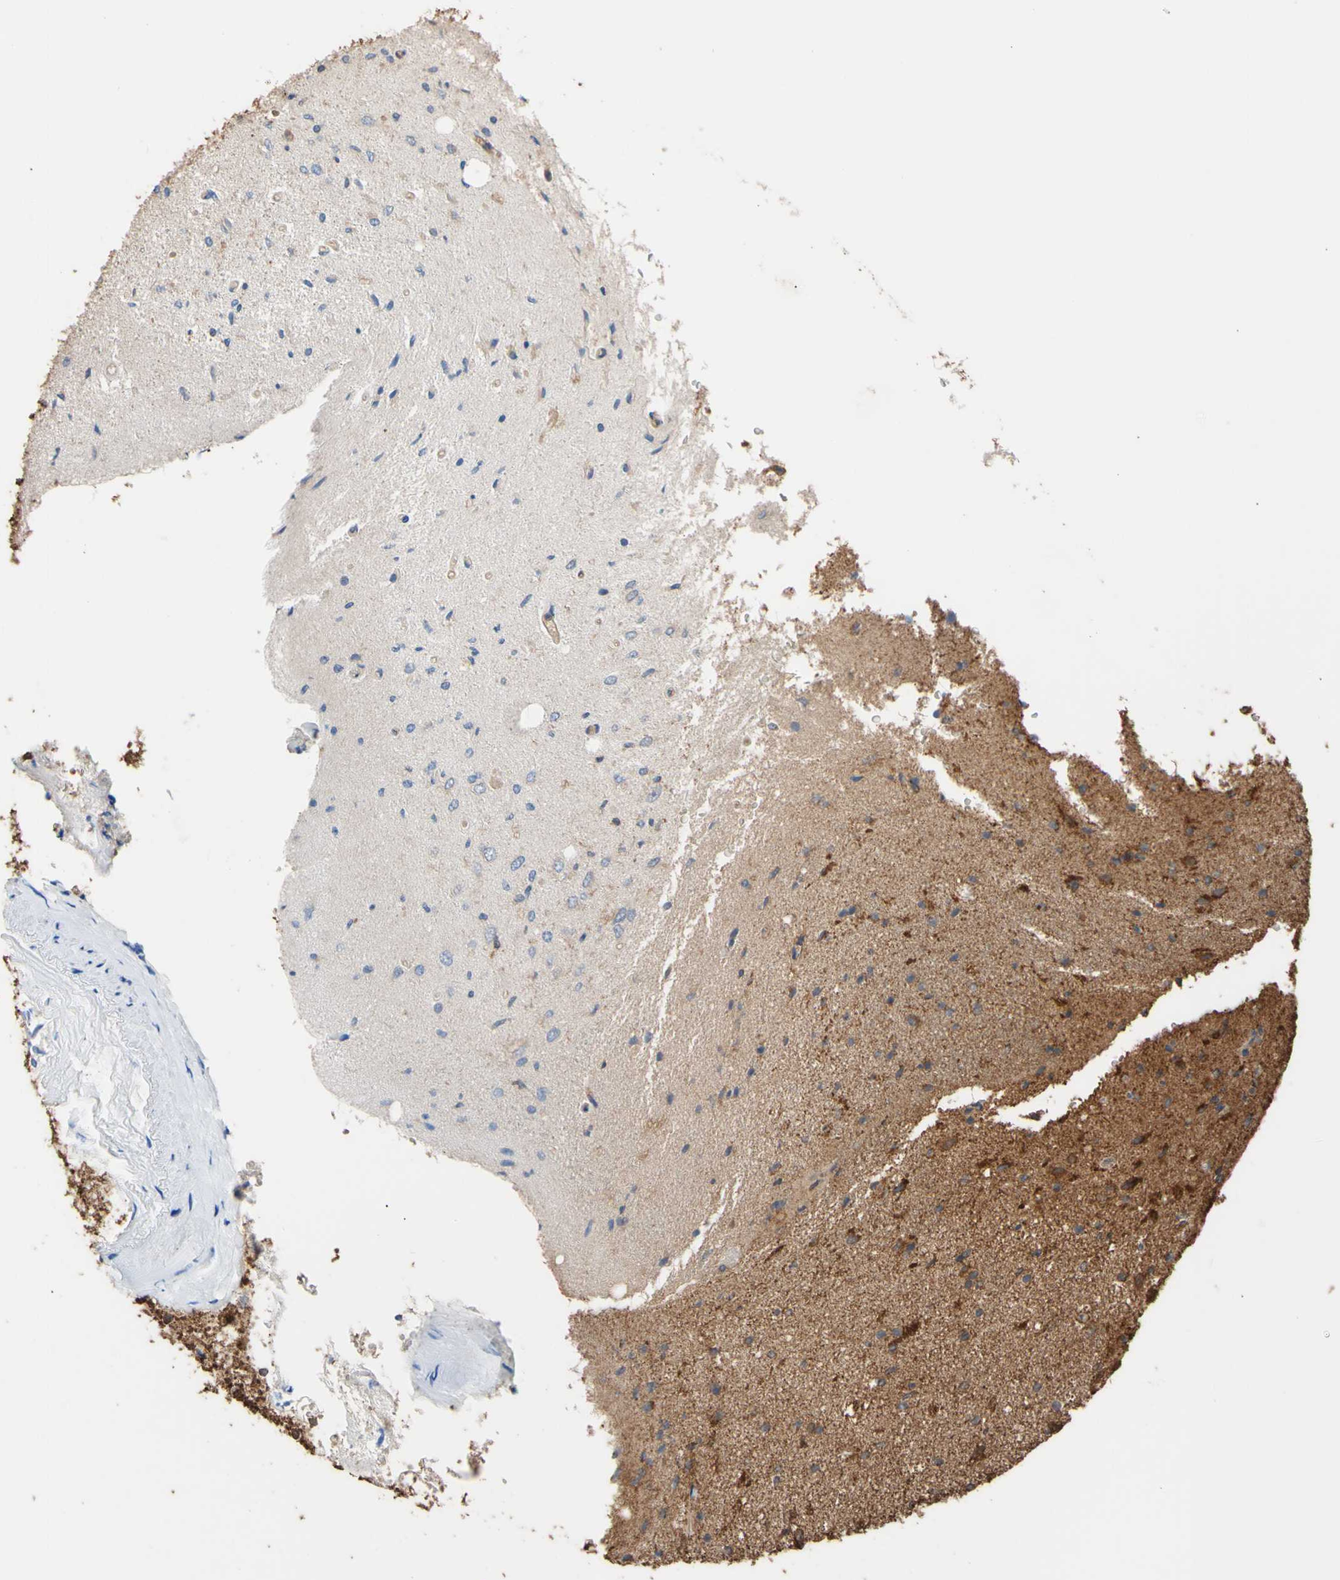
{"staining": {"intensity": "moderate", "quantity": ">75%", "location": "cytoplasmic/membranous"}, "tissue": "glioma", "cell_type": "Tumor cells", "image_type": "cancer", "snomed": [{"axis": "morphology", "description": "Glioma, malignant, Low grade"}, {"axis": "topography", "description": "Brain"}], "caption": "IHC histopathology image of neoplastic tissue: low-grade glioma (malignant) stained using IHC reveals medium levels of moderate protein expression localized specifically in the cytoplasmic/membranous of tumor cells, appearing as a cytoplasmic/membranous brown color.", "gene": "ALDH9A1", "patient": {"sex": "male", "age": 77}}